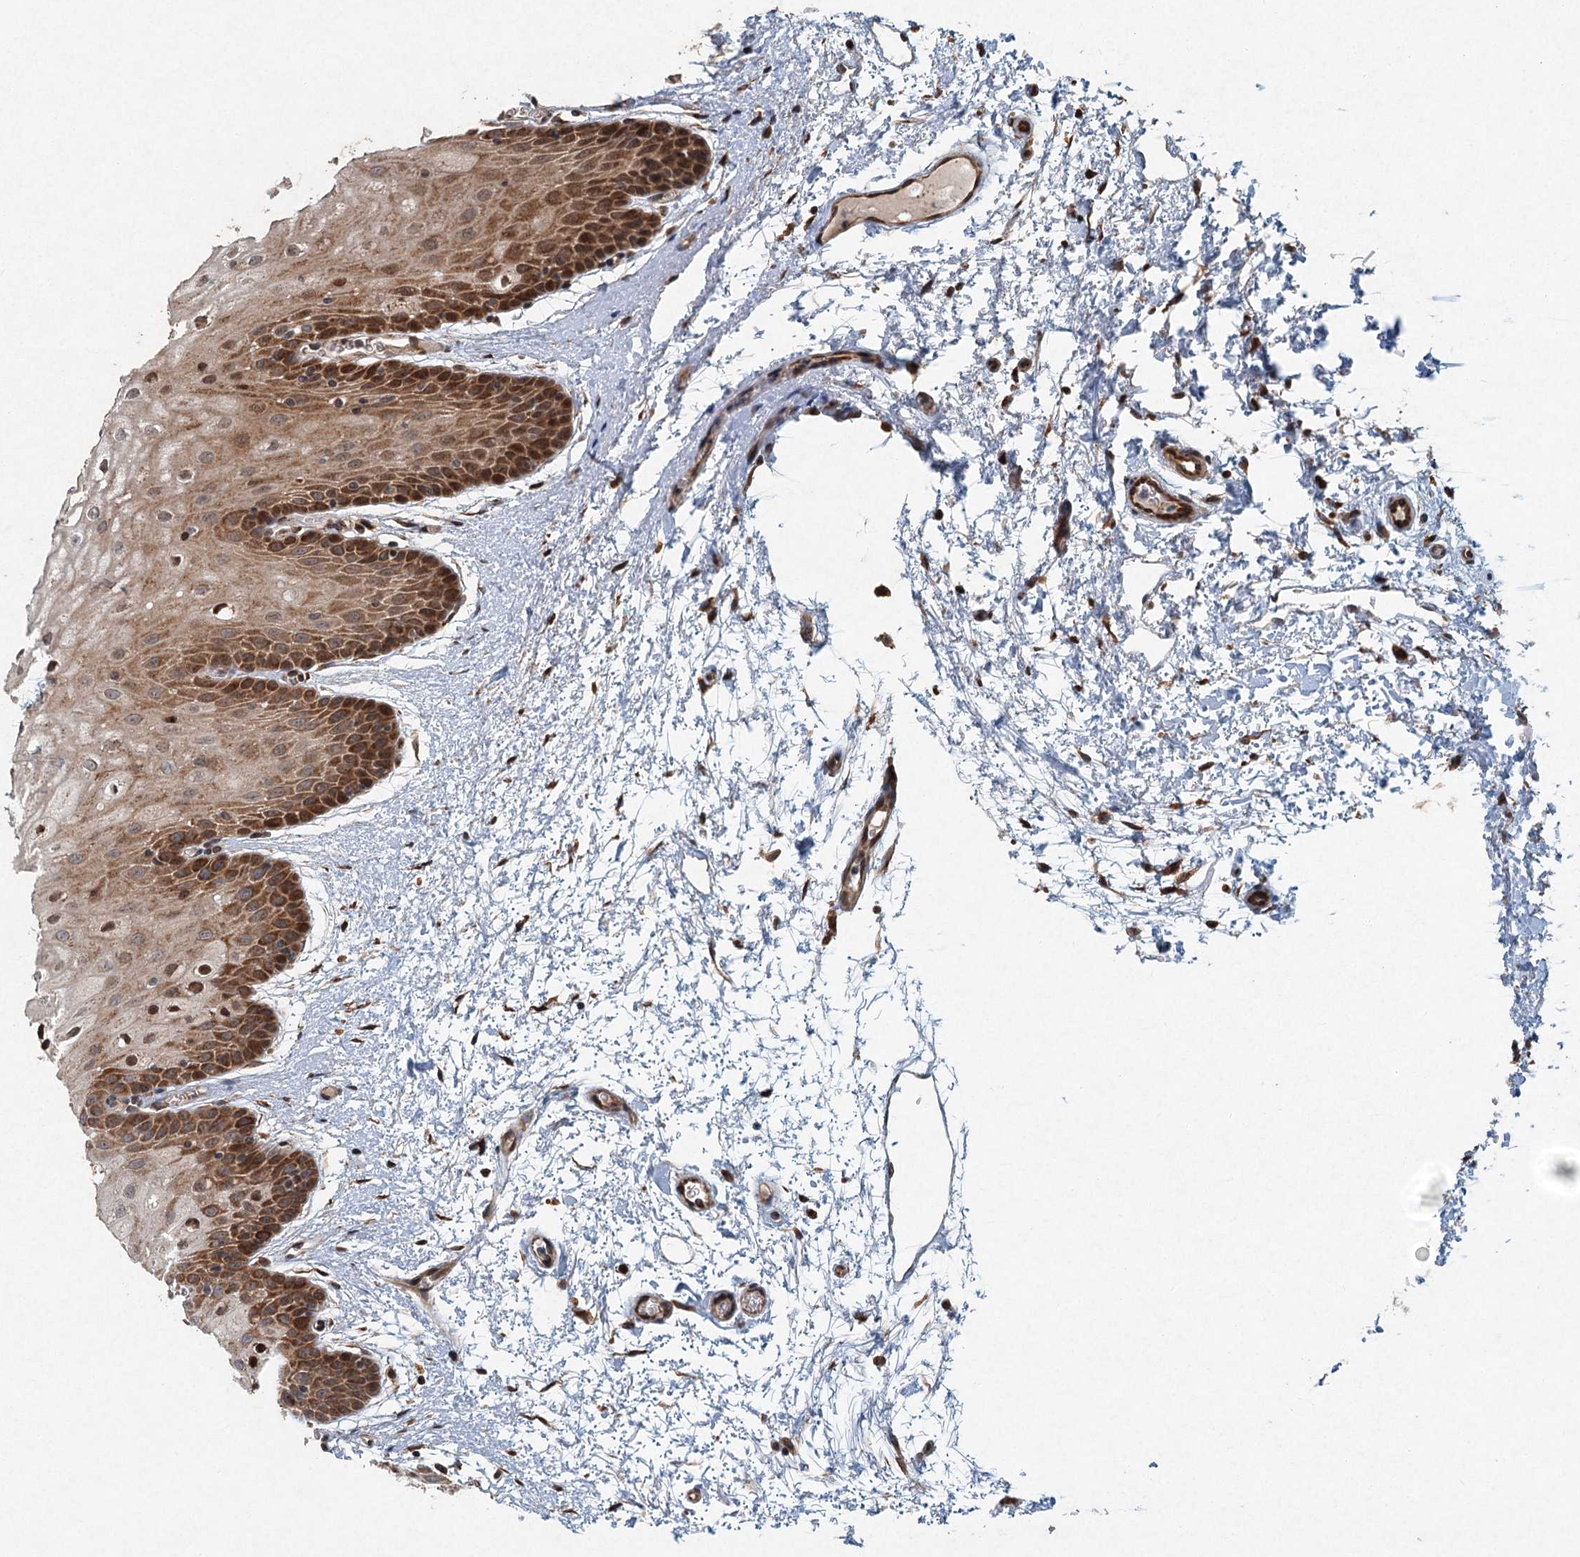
{"staining": {"intensity": "moderate", "quantity": "25%-75%", "location": "cytoplasmic/membranous"}, "tissue": "oral mucosa", "cell_type": "Squamous epithelial cells", "image_type": "normal", "snomed": [{"axis": "morphology", "description": "Normal tissue, NOS"}, {"axis": "topography", "description": "Oral tissue"}, {"axis": "topography", "description": "Tounge, NOS"}], "caption": "Immunohistochemistry (DAB (3,3'-diaminobenzidine)) staining of benign oral mucosa reveals moderate cytoplasmic/membranous protein positivity in about 25%-75% of squamous epithelial cells. (brown staining indicates protein expression, while blue staining denotes nuclei).", "gene": "SRPX2", "patient": {"sex": "female", "age": 73}}